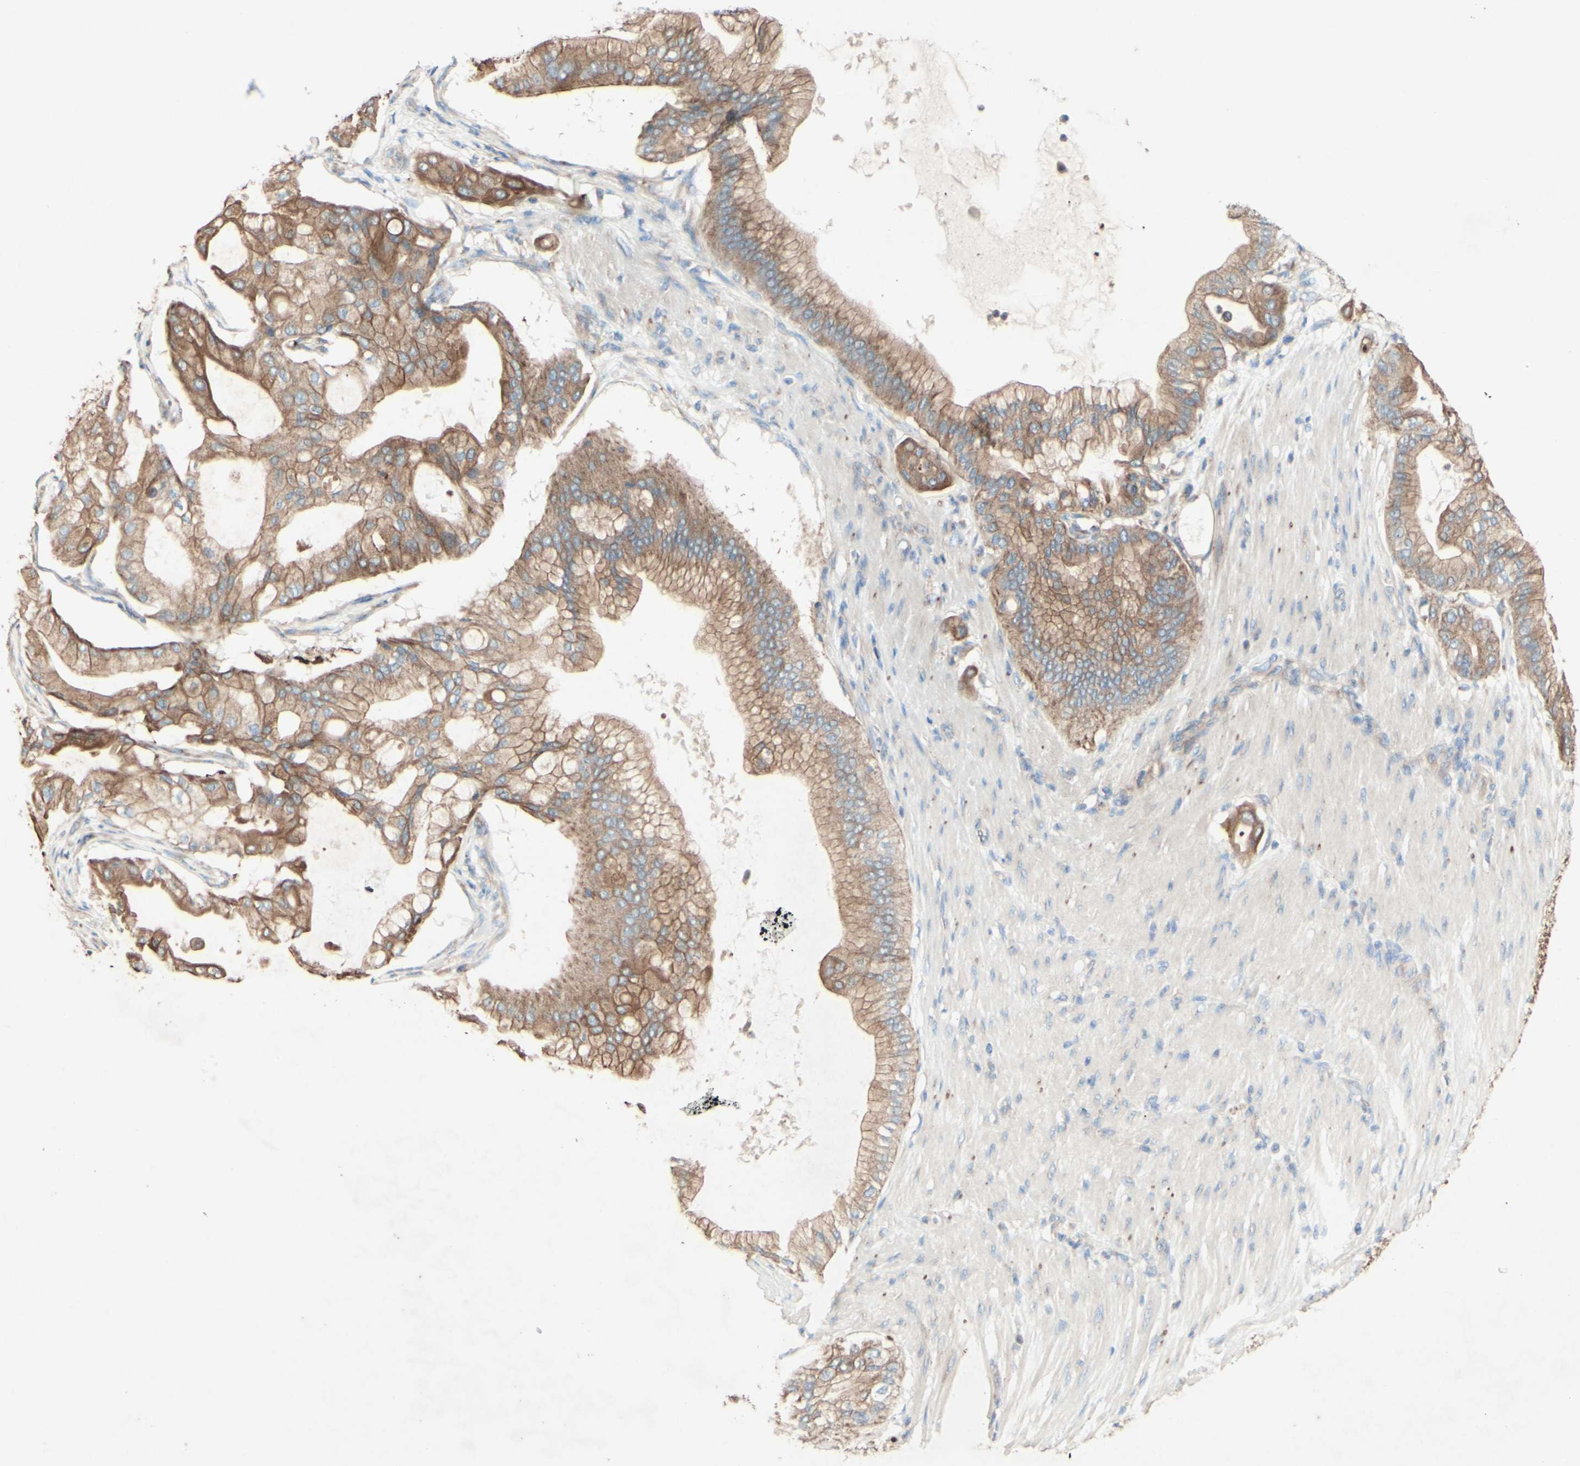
{"staining": {"intensity": "moderate", "quantity": ">75%", "location": "cytoplasmic/membranous"}, "tissue": "pancreatic cancer", "cell_type": "Tumor cells", "image_type": "cancer", "snomed": [{"axis": "morphology", "description": "Adenocarcinoma, NOS"}, {"axis": "morphology", "description": "Adenocarcinoma, metastatic, NOS"}, {"axis": "topography", "description": "Lymph node"}, {"axis": "topography", "description": "Pancreas"}, {"axis": "topography", "description": "Duodenum"}], "caption": "Immunohistochemical staining of pancreatic cancer exhibits moderate cytoplasmic/membranous protein expression in about >75% of tumor cells.", "gene": "MTM1", "patient": {"sex": "female", "age": 64}}